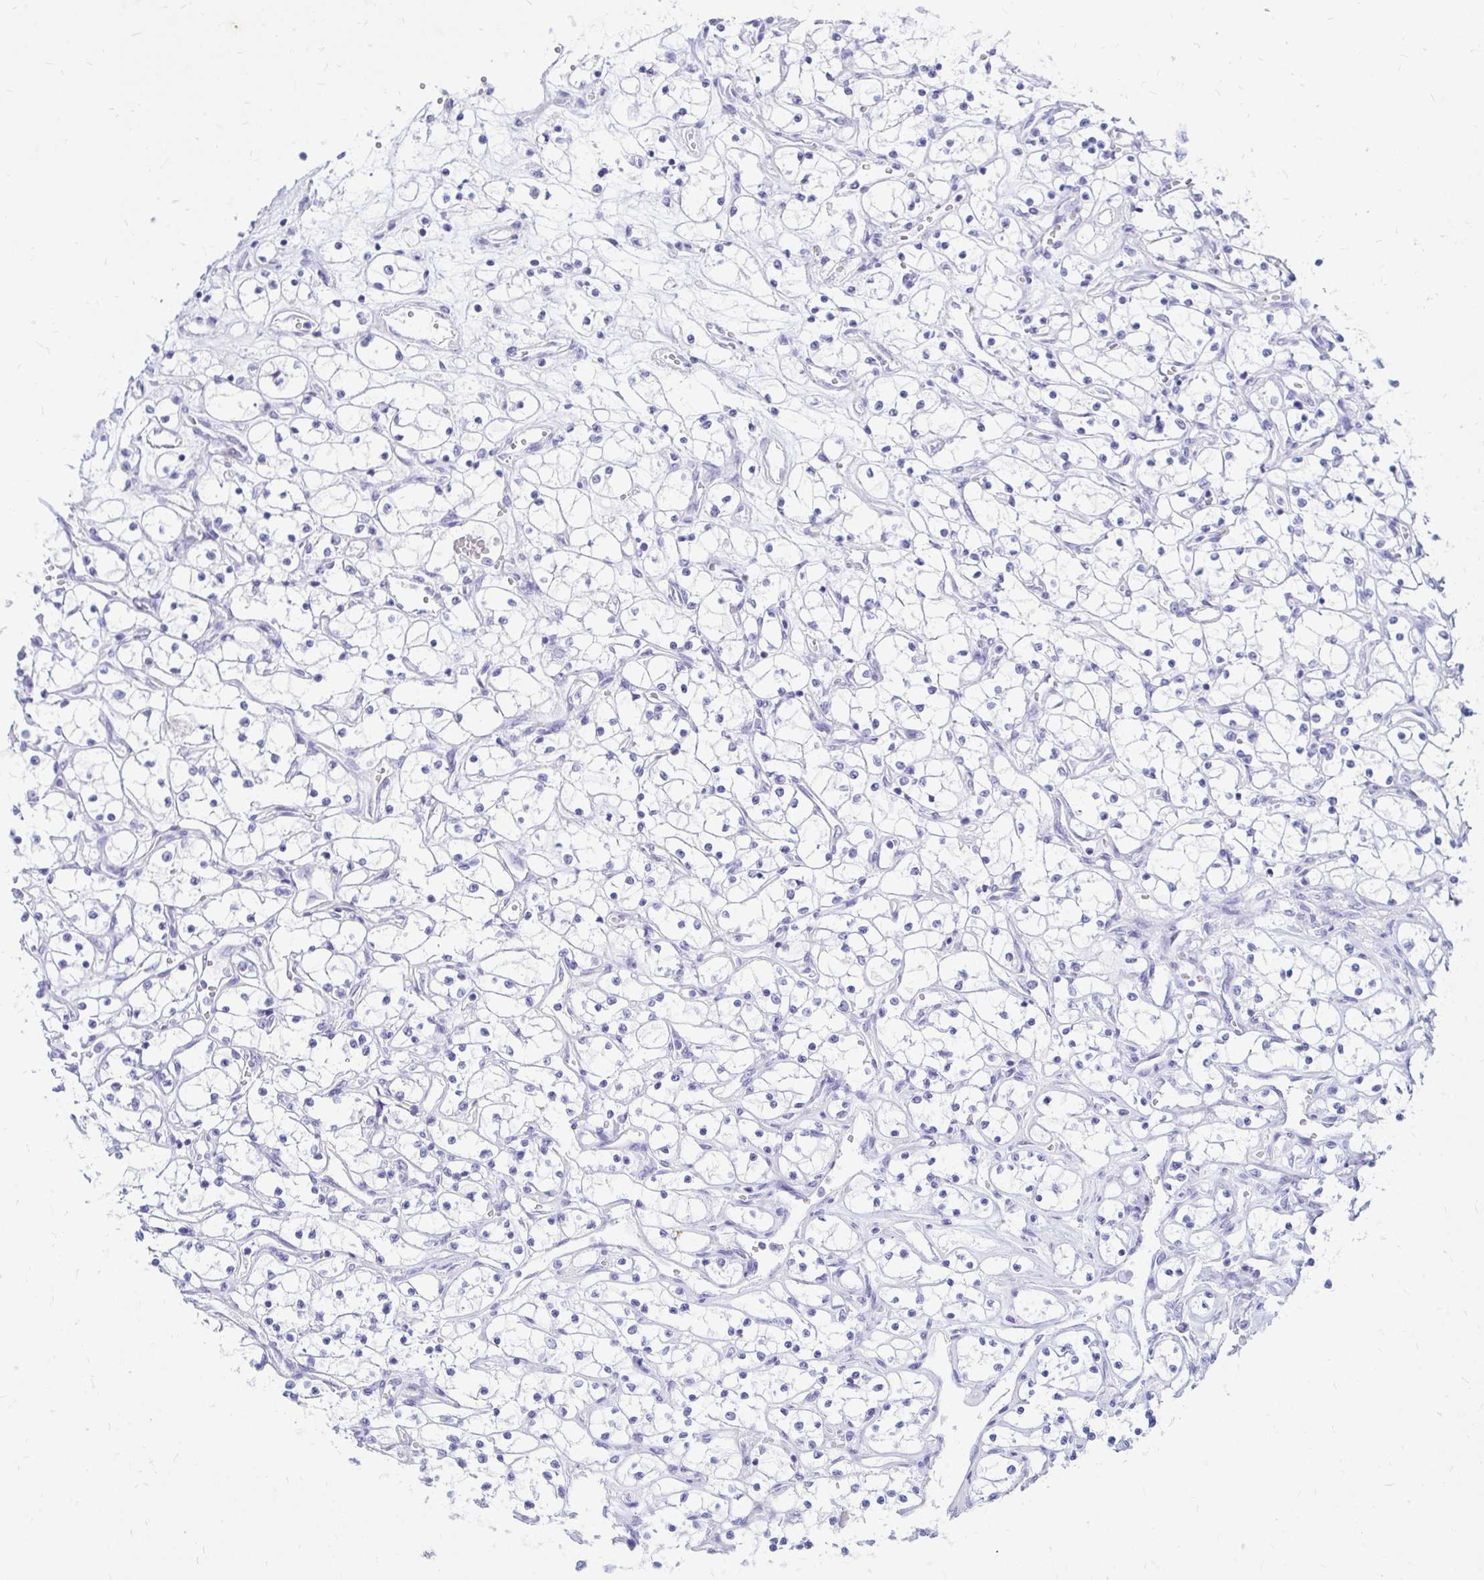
{"staining": {"intensity": "negative", "quantity": "none", "location": "none"}, "tissue": "renal cancer", "cell_type": "Tumor cells", "image_type": "cancer", "snomed": [{"axis": "morphology", "description": "Adenocarcinoma, NOS"}, {"axis": "topography", "description": "Kidney"}], "caption": "IHC micrograph of human renal adenocarcinoma stained for a protein (brown), which demonstrates no expression in tumor cells.", "gene": "NANOGNB", "patient": {"sex": "female", "age": 69}}